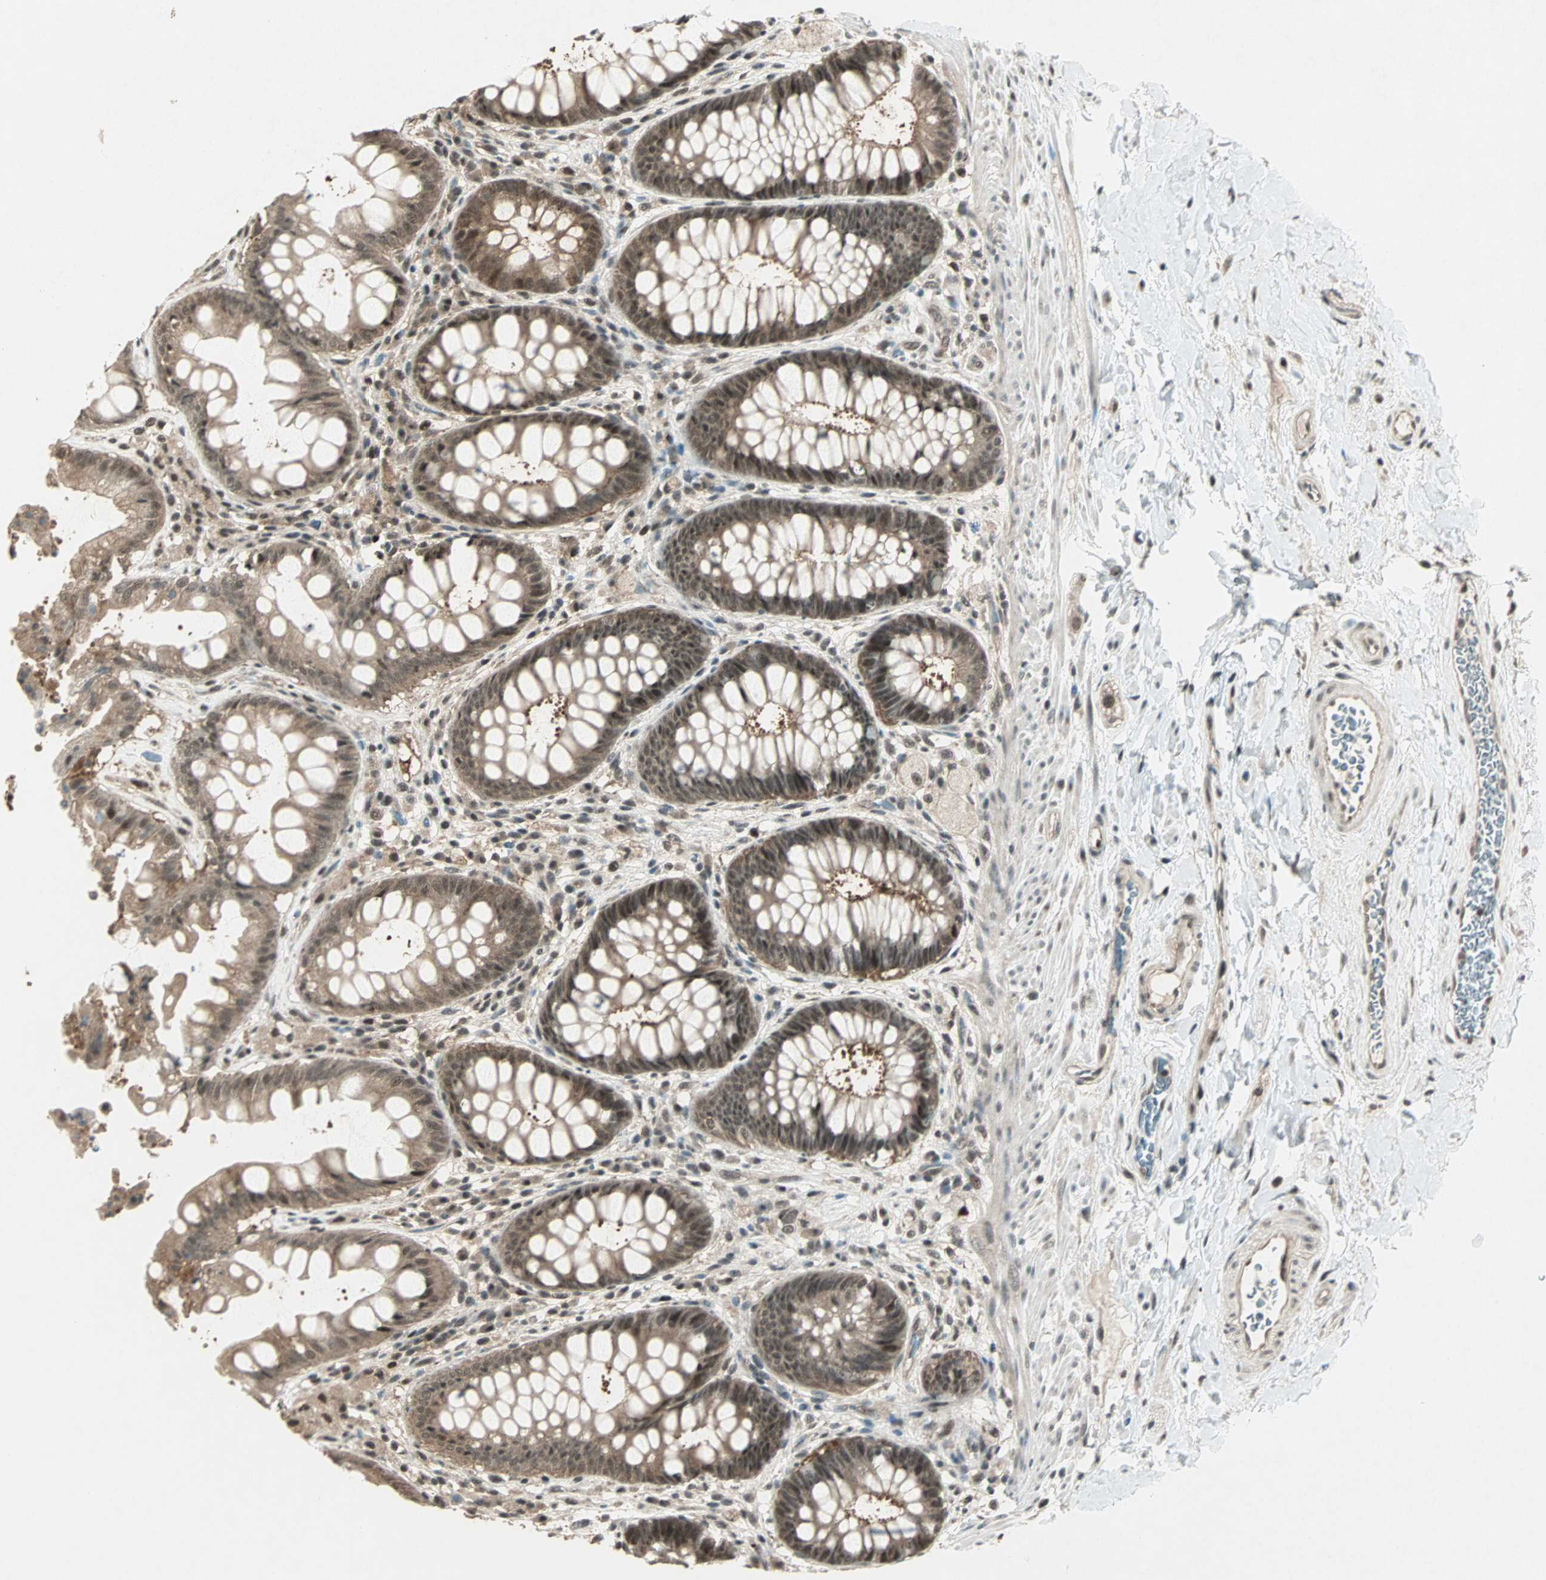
{"staining": {"intensity": "moderate", "quantity": ">75%", "location": "nuclear"}, "tissue": "rectum", "cell_type": "Glandular cells", "image_type": "normal", "snomed": [{"axis": "morphology", "description": "Normal tissue, NOS"}, {"axis": "topography", "description": "Rectum"}], "caption": "Immunohistochemistry micrograph of benign rectum stained for a protein (brown), which reveals medium levels of moderate nuclear expression in about >75% of glandular cells.", "gene": "ZNF701", "patient": {"sex": "female", "age": 46}}